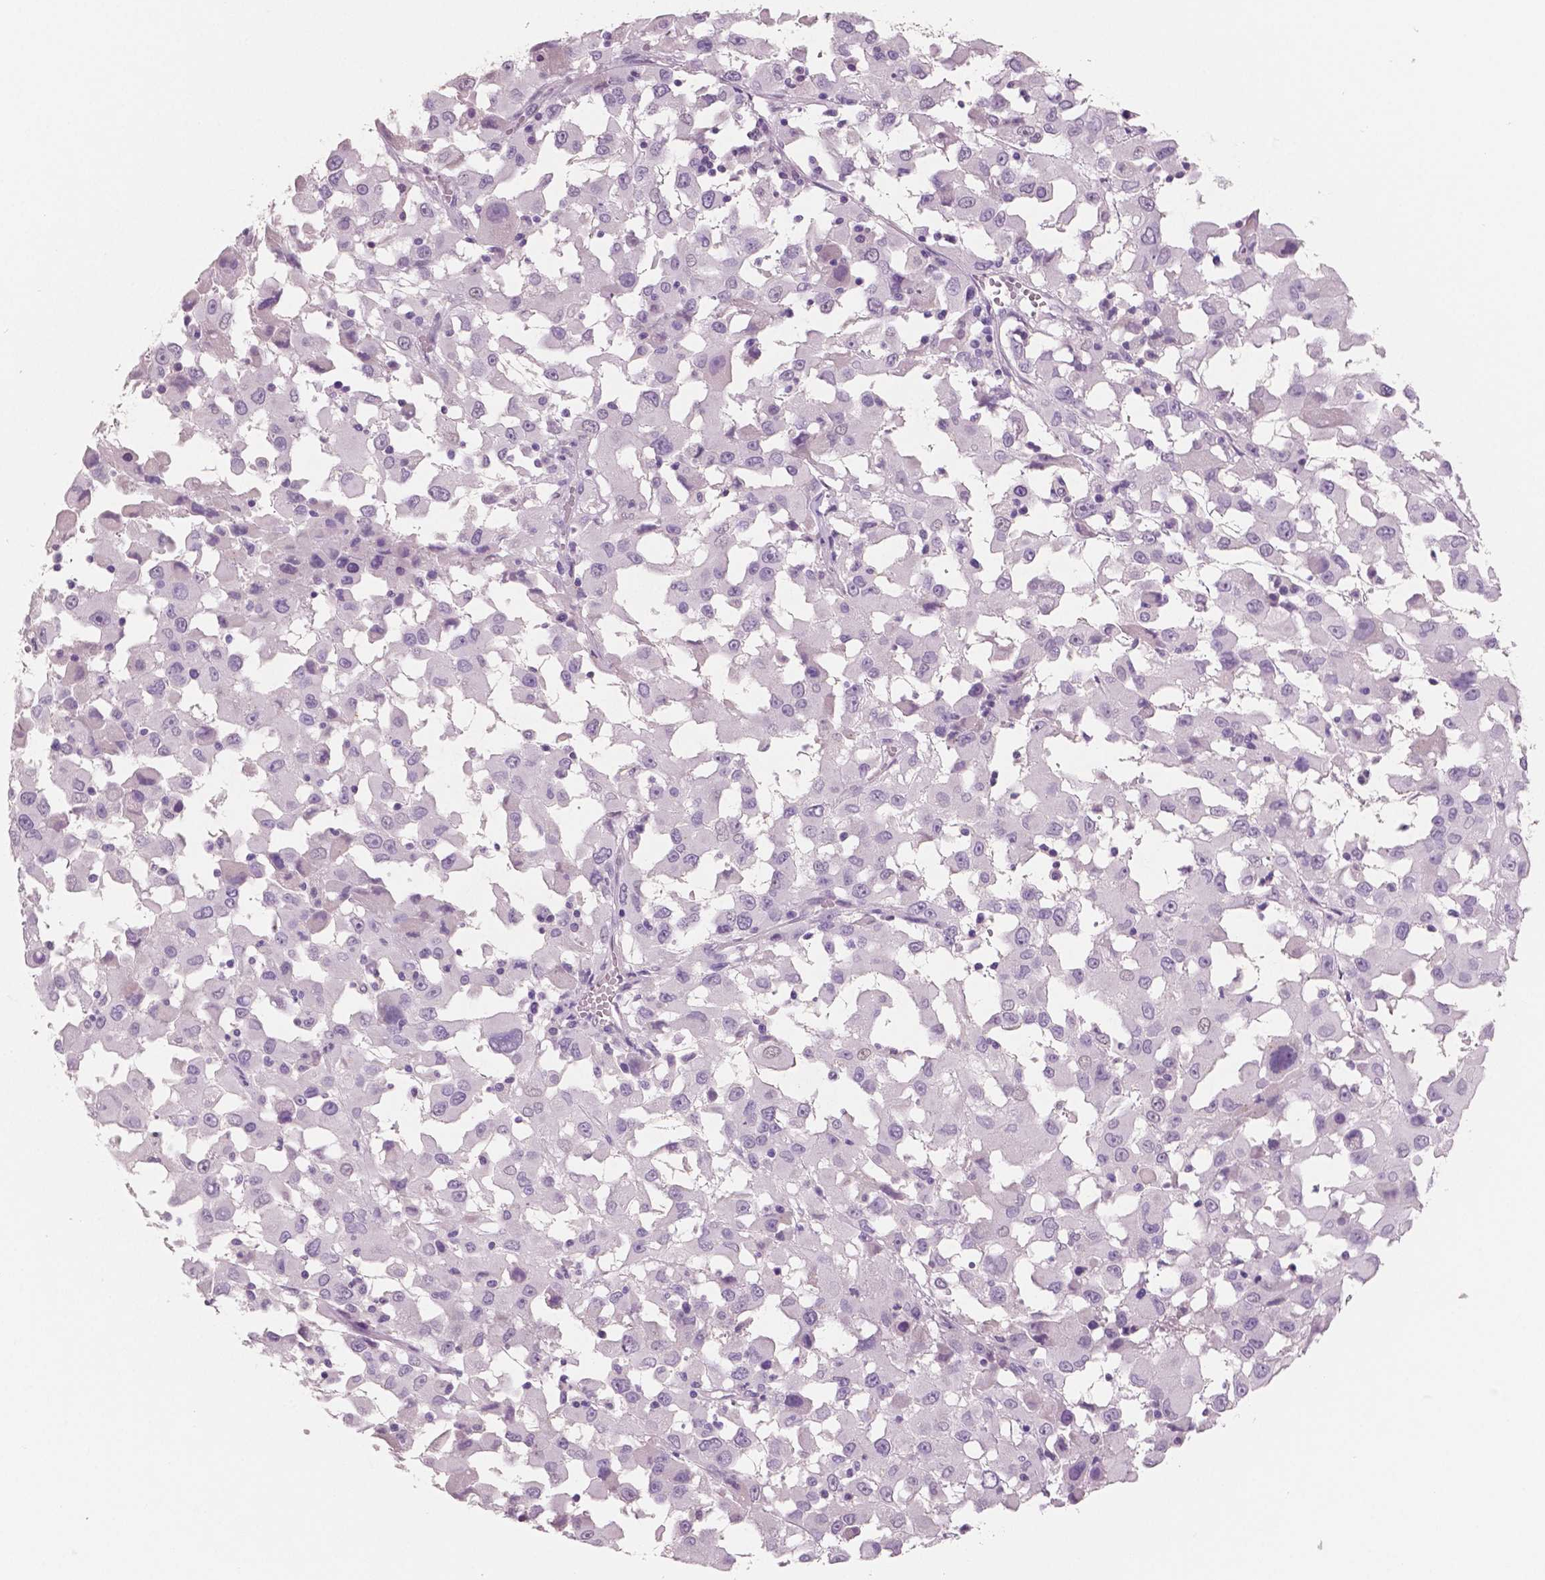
{"staining": {"intensity": "negative", "quantity": "none", "location": "none"}, "tissue": "melanoma", "cell_type": "Tumor cells", "image_type": "cancer", "snomed": [{"axis": "morphology", "description": "Malignant melanoma, Metastatic site"}, {"axis": "topography", "description": "Soft tissue"}], "caption": "IHC of human malignant melanoma (metastatic site) demonstrates no expression in tumor cells.", "gene": "NECAB2", "patient": {"sex": "male", "age": 50}}